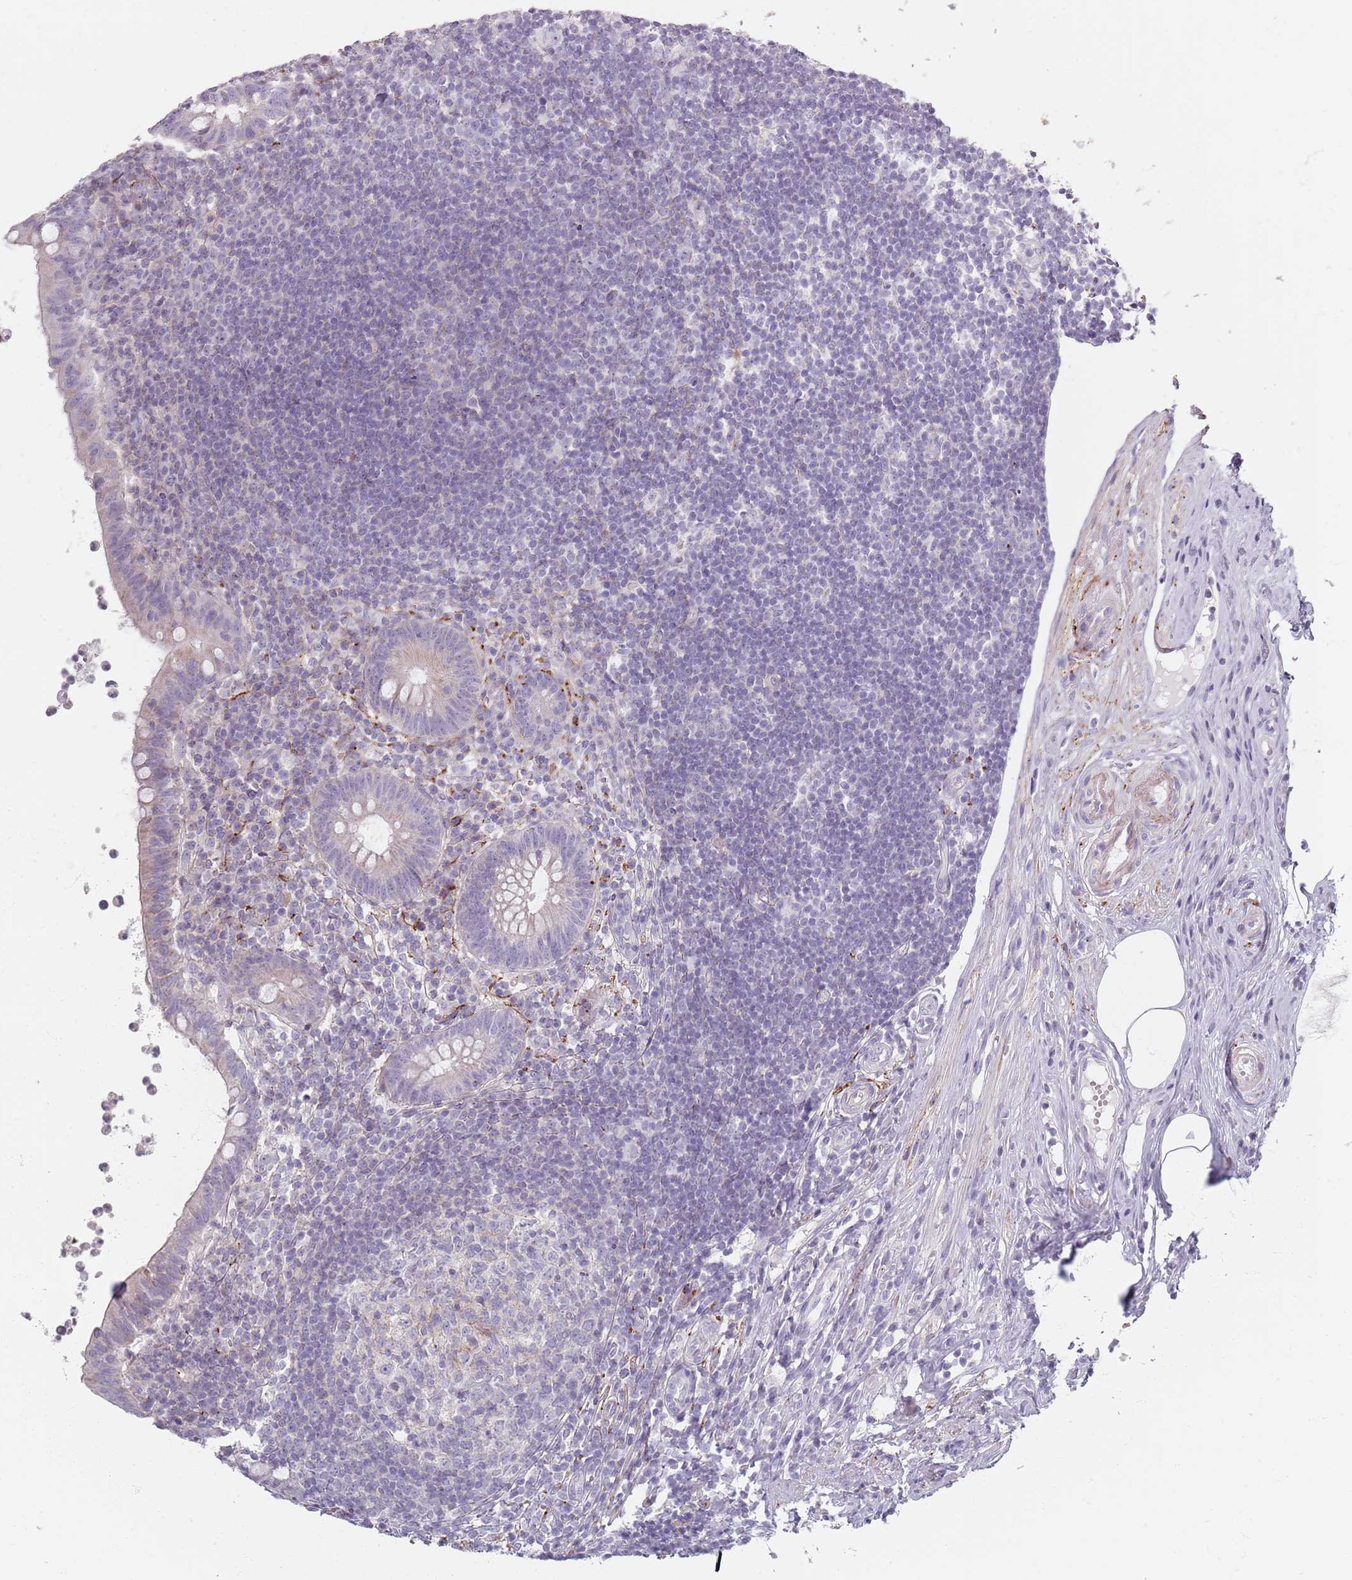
{"staining": {"intensity": "negative", "quantity": "none", "location": "none"}, "tissue": "appendix", "cell_type": "Glandular cells", "image_type": "normal", "snomed": [{"axis": "morphology", "description": "Normal tissue, NOS"}, {"axis": "topography", "description": "Appendix"}], "caption": "A photomicrograph of appendix stained for a protein shows no brown staining in glandular cells. (DAB (3,3'-diaminobenzidine) immunohistochemistry (IHC), high magnification).", "gene": "SYNGR3", "patient": {"sex": "female", "age": 56}}